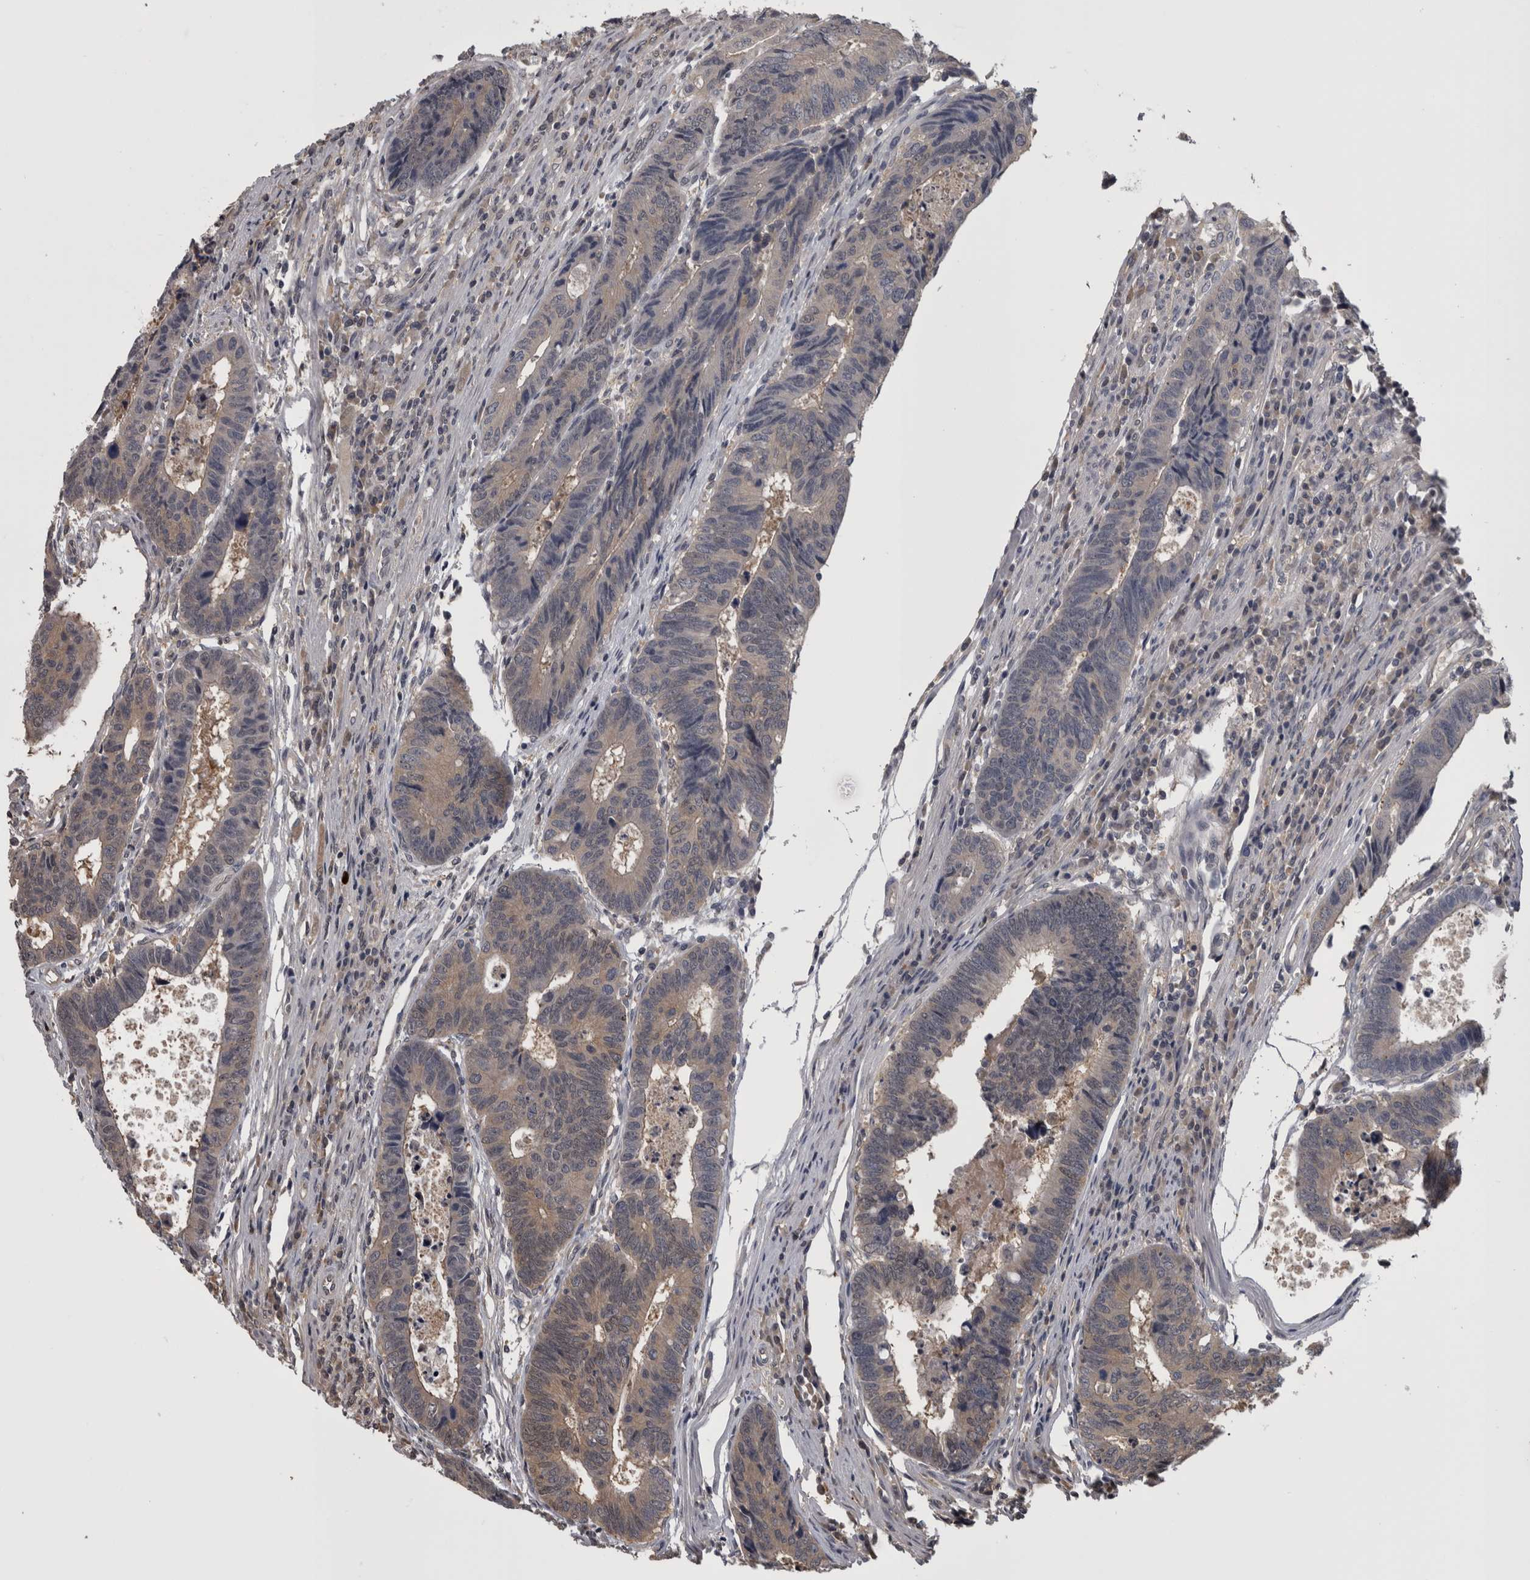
{"staining": {"intensity": "weak", "quantity": "<25%", "location": "cytoplasmic/membranous"}, "tissue": "colorectal cancer", "cell_type": "Tumor cells", "image_type": "cancer", "snomed": [{"axis": "morphology", "description": "Adenocarcinoma, NOS"}, {"axis": "topography", "description": "Rectum"}], "caption": "Immunohistochemistry (IHC) photomicrograph of neoplastic tissue: human colorectal cancer (adenocarcinoma) stained with DAB exhibits no significant protein positivity in tumor cells. (Brightfield microscopy of DAB (3,3'-diaminobenzidine) IHC at high magnification).", "gene": "APRT", "patient": {"sex": "male", "age": 84}}